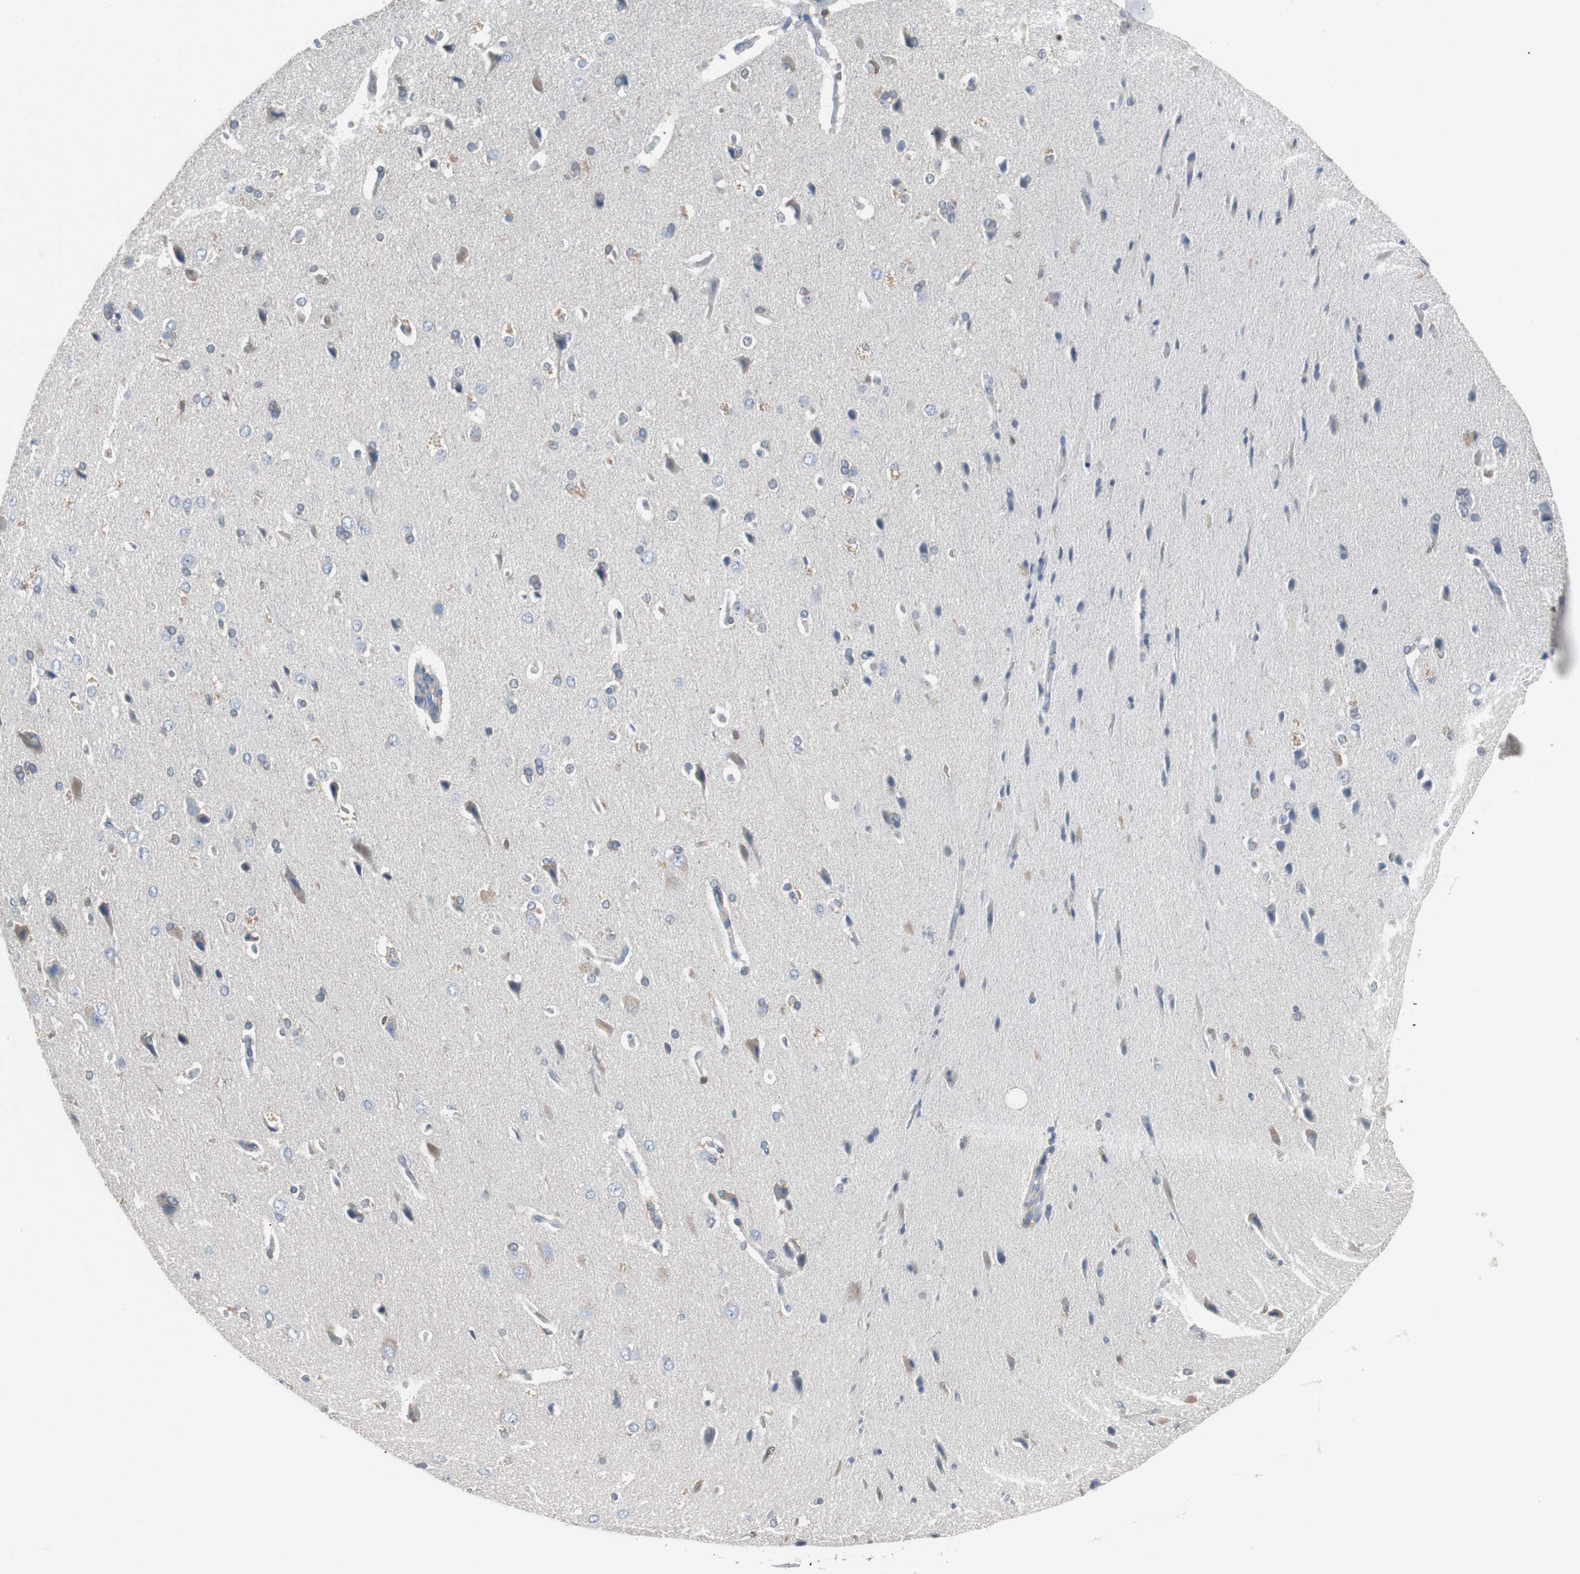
{"staining": {"intensity": "negative", "quantity": "none", "location": "none"}, "tissue": "cerebral cortex", "cell_type": "Endothelial cells", "image_type": "normal", "snomed": [{"axis": "morphology", "description": "Normal tissue, NOS"}, {"axis": "topography", "description": "Cerebral cortex"}], "caption": "A micrograph of human cerebral cortex is negative for staining in endothelial cells.", "gene": "TSC22D4", "patient": {"sex": "male", "age": 62}}